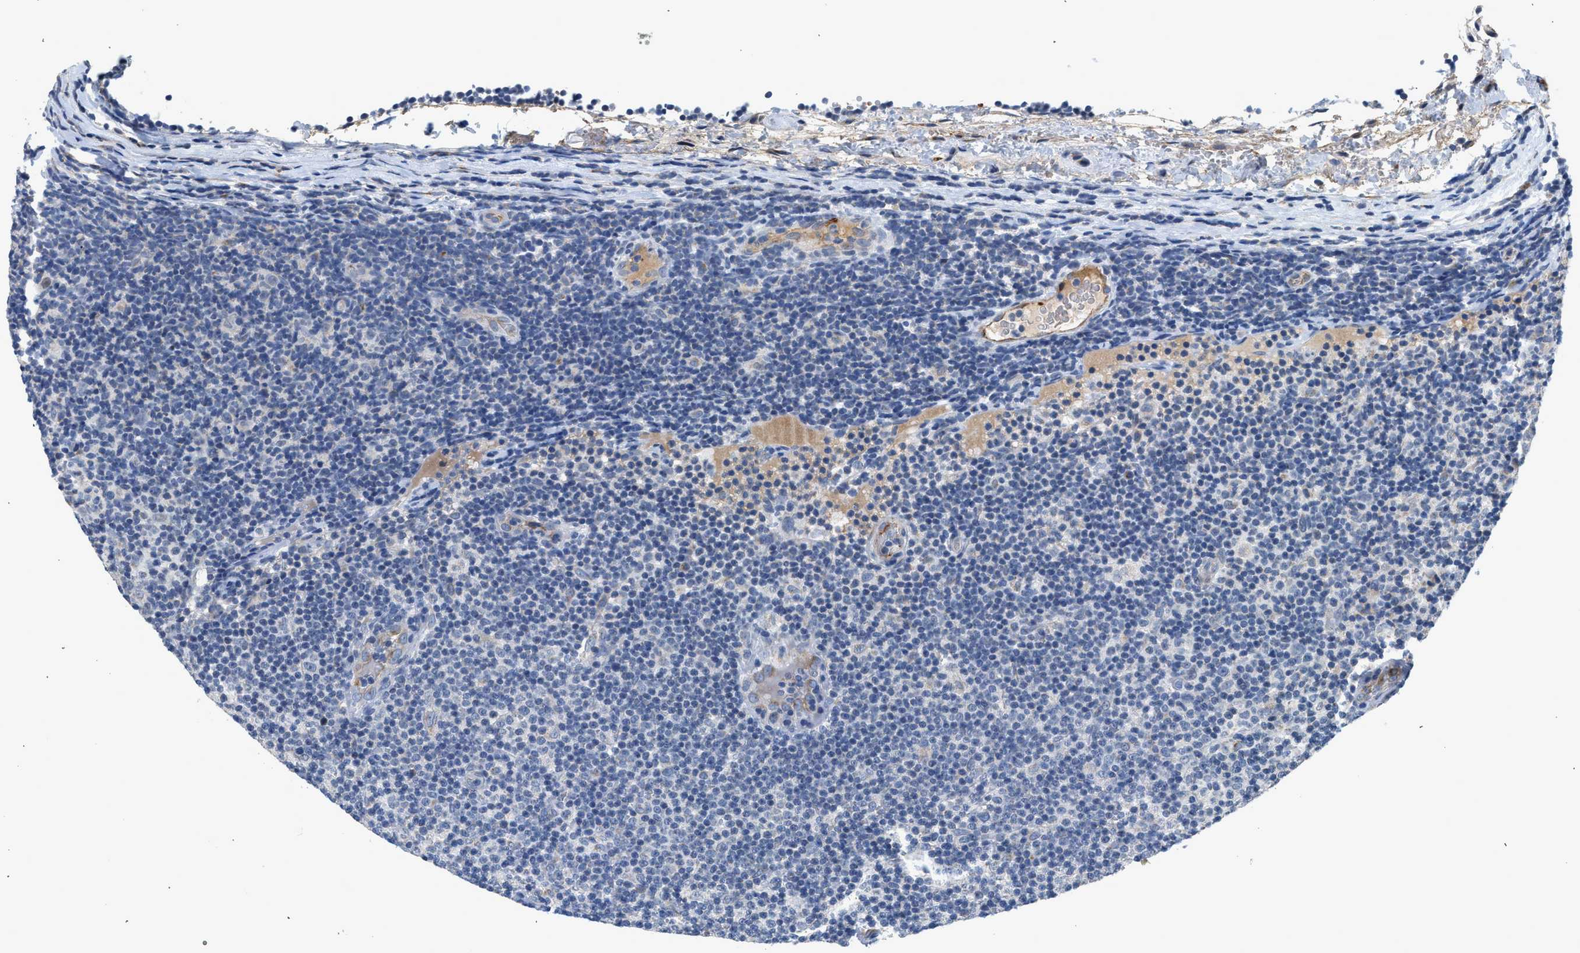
{"staining": {"intensity": "negative", "quantity": "none", "location": "none"}, "tissue": "lymphoma", "cell_type": "Tumor cells", "image_type": "cancer", "snomed": [{"axis": "morphology", "description": "Malignant lymphoma, non-Hodgkin's type, Low grade"}, {"axis": "topography", "description": "Lymph node"}], "caption": "Tumor cells are negative for brown protein staining in lymphoma. (DAB (3,3'-diaminobenzidine) immunohistochemistry, high magnification).", "gene": "PIM1", "patient": {"sex": "male", "age": 83}}